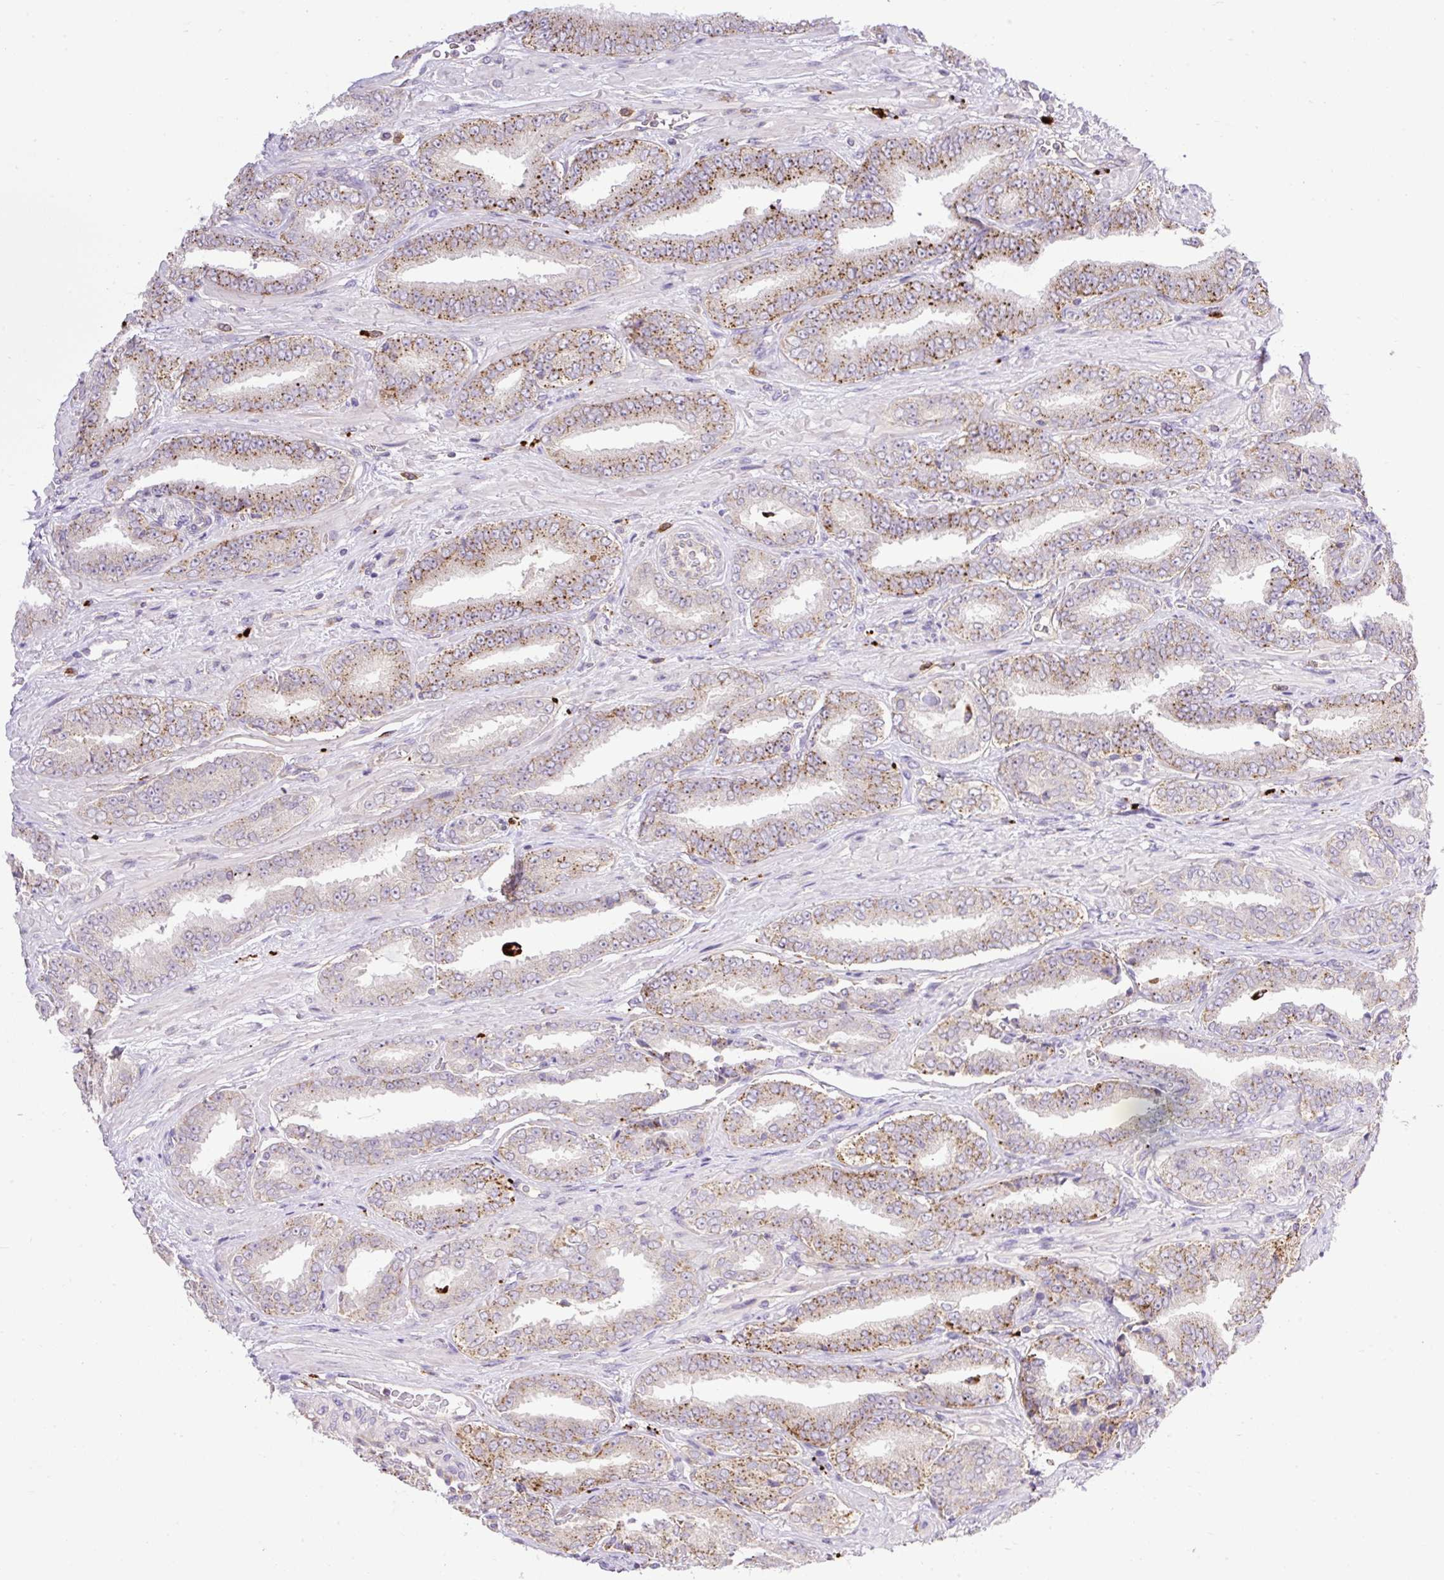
{"staining": {"intensity": "moderate", "quantity": "25%-75%", "location": "cytoplasmic/membranous"}, "tissue": "prostate cancer", "cell_type": "Tumor cells", "image_type": "cancer", "snomed": [{"axis": "morphology", "description": "Adenocarcinoma, High grade"}, {"axis": "topography", "description": "Prostate"}], "caption": "Protein analysis of prostate high-grade adenocarcinoma tissue exhibits moderate cytoplasmic/membranous staining in approximately 25%-75% of tumor cells. Immunohistochemistry stains the protein in brown and the nuclei are stained blue.", "gene": "HEXB", "patient": {"sex": "male", "age": 72}}